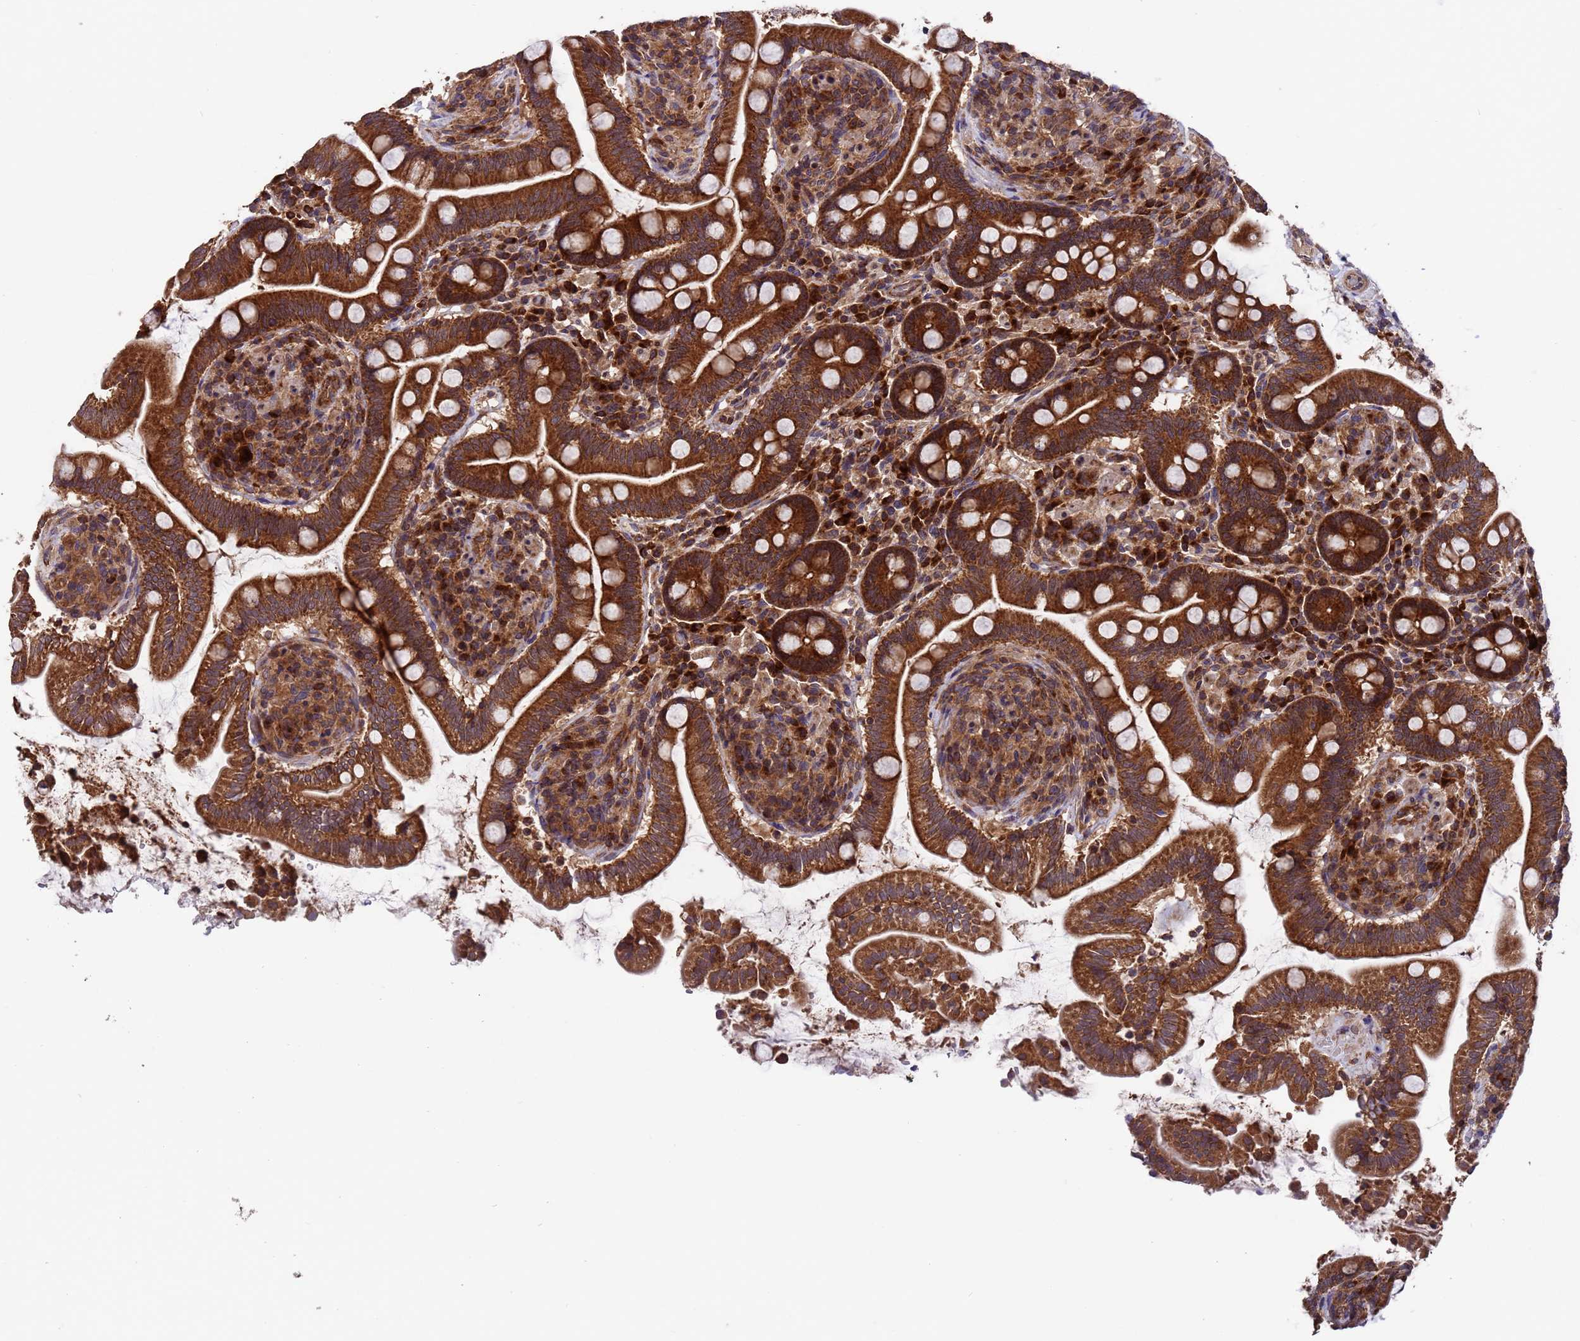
{"staining": {"intensity": "strong", "quantity": ">75%", "location": "cytoplasmic/membranous"}, "tissue": "small intestine", "cell_type": "Glandular cells", "image_type": "normal", "snomed": [{"axis": "morphology", "description": "Normal tissue, NOS"}, {"axis": "topography", "description": "Small intestine"}], "caption": "High-magnification brightfield microscopy of normal small intestine stained with DAB (brown) and counterstained with hematoxylin (blue). glandular cells exhibit strong cytoplasmic/membranous positivity is appreciated in about>75% of cells.", "gene": "TSR3", "patient": {"sex": "female", "age": 64}}